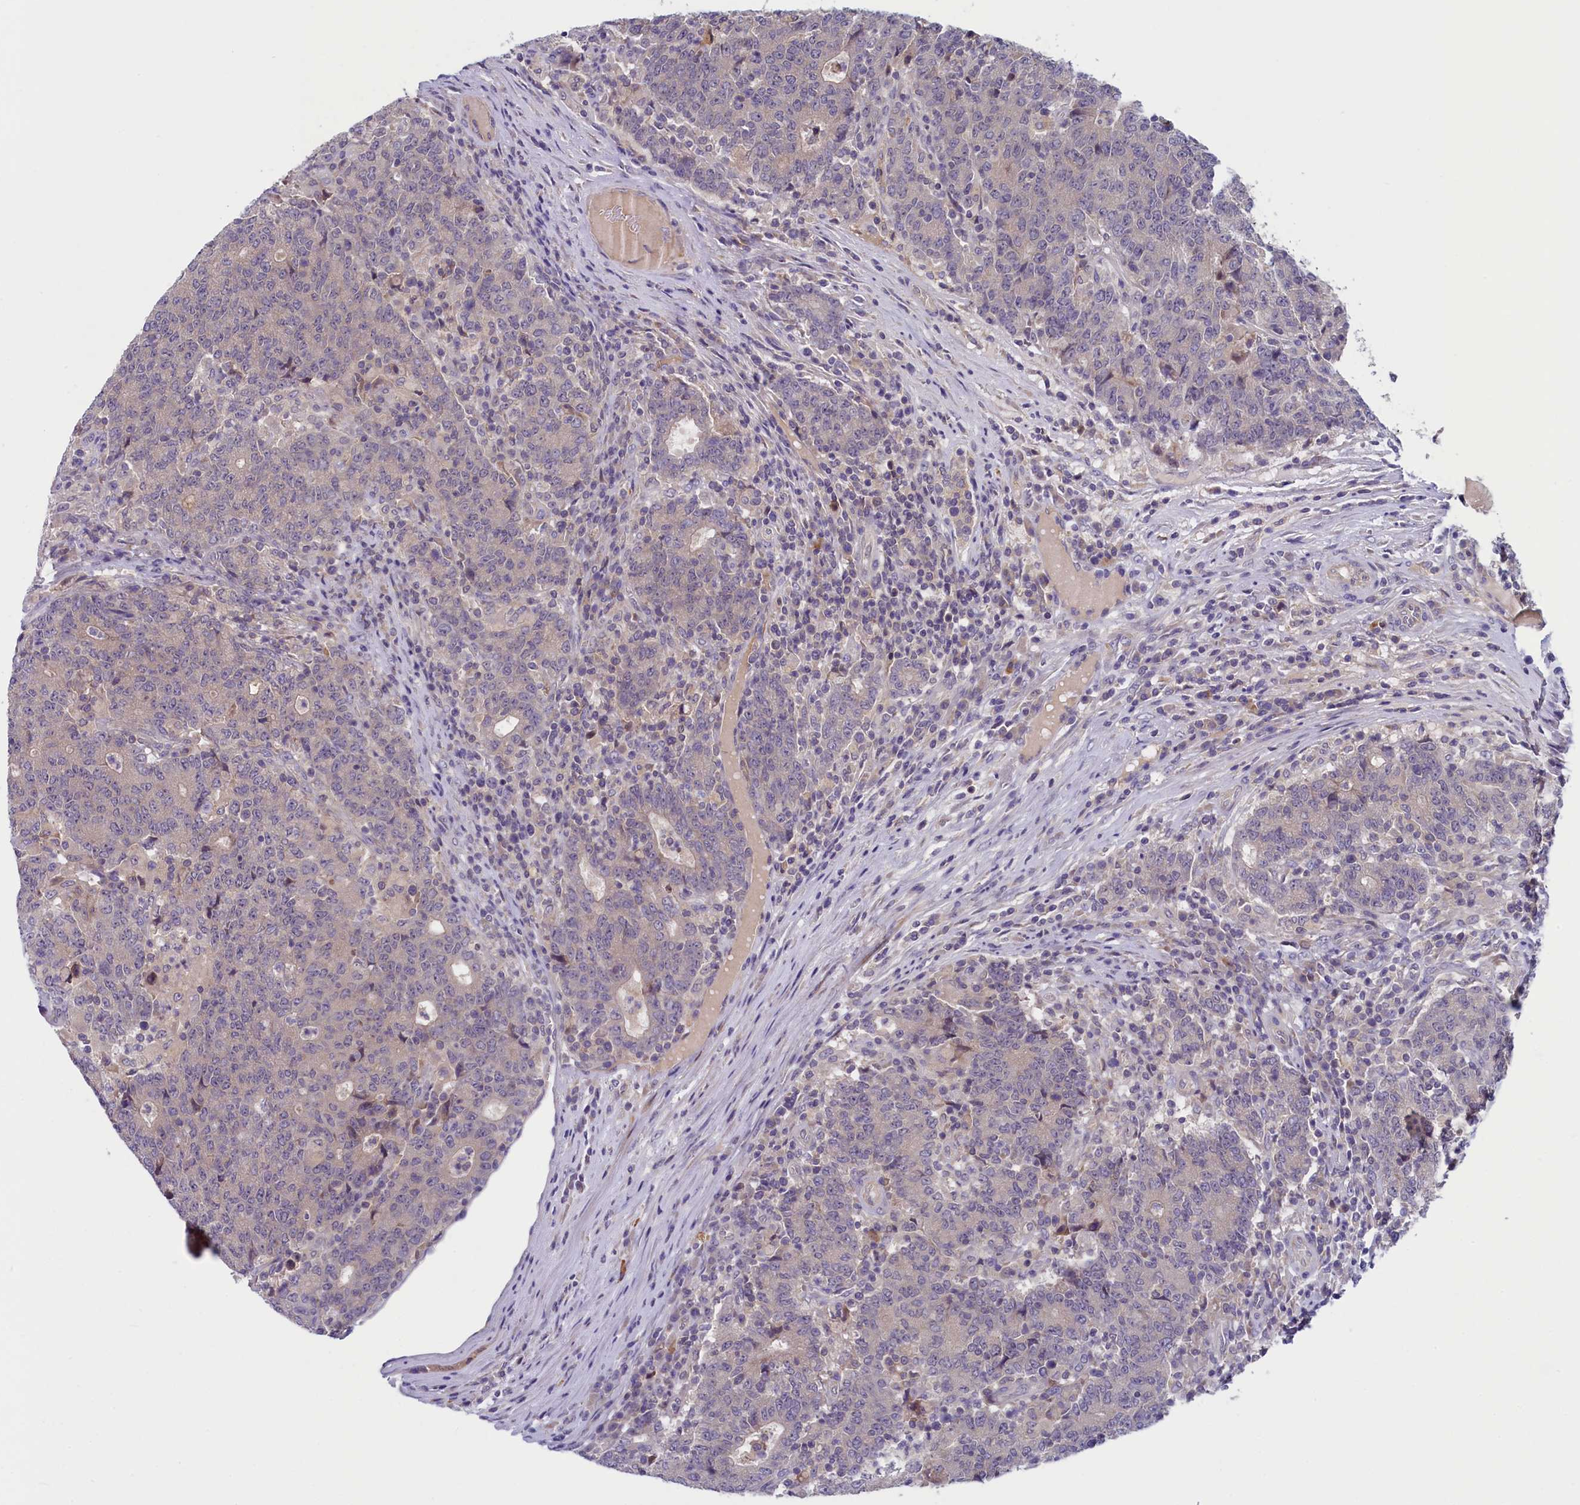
{"staining": {"intensity": "negative", "quantity": "none", "location": "none"}, "tissue": "colorectal cancer", "cell_type": "Tumor cells", "image_type": "cancer", "snomed": [{"axis": "morphology", "description": "Adenocarcinoma, NOS"}, {"axis": "topography", "description": "Colon"}], "caption": "Photomicrograph shows no significant protein positivity in tumor cells of colorectal cancer.", "gene": "NUBP1", "patient": {"sex": "female", "age": 75}}